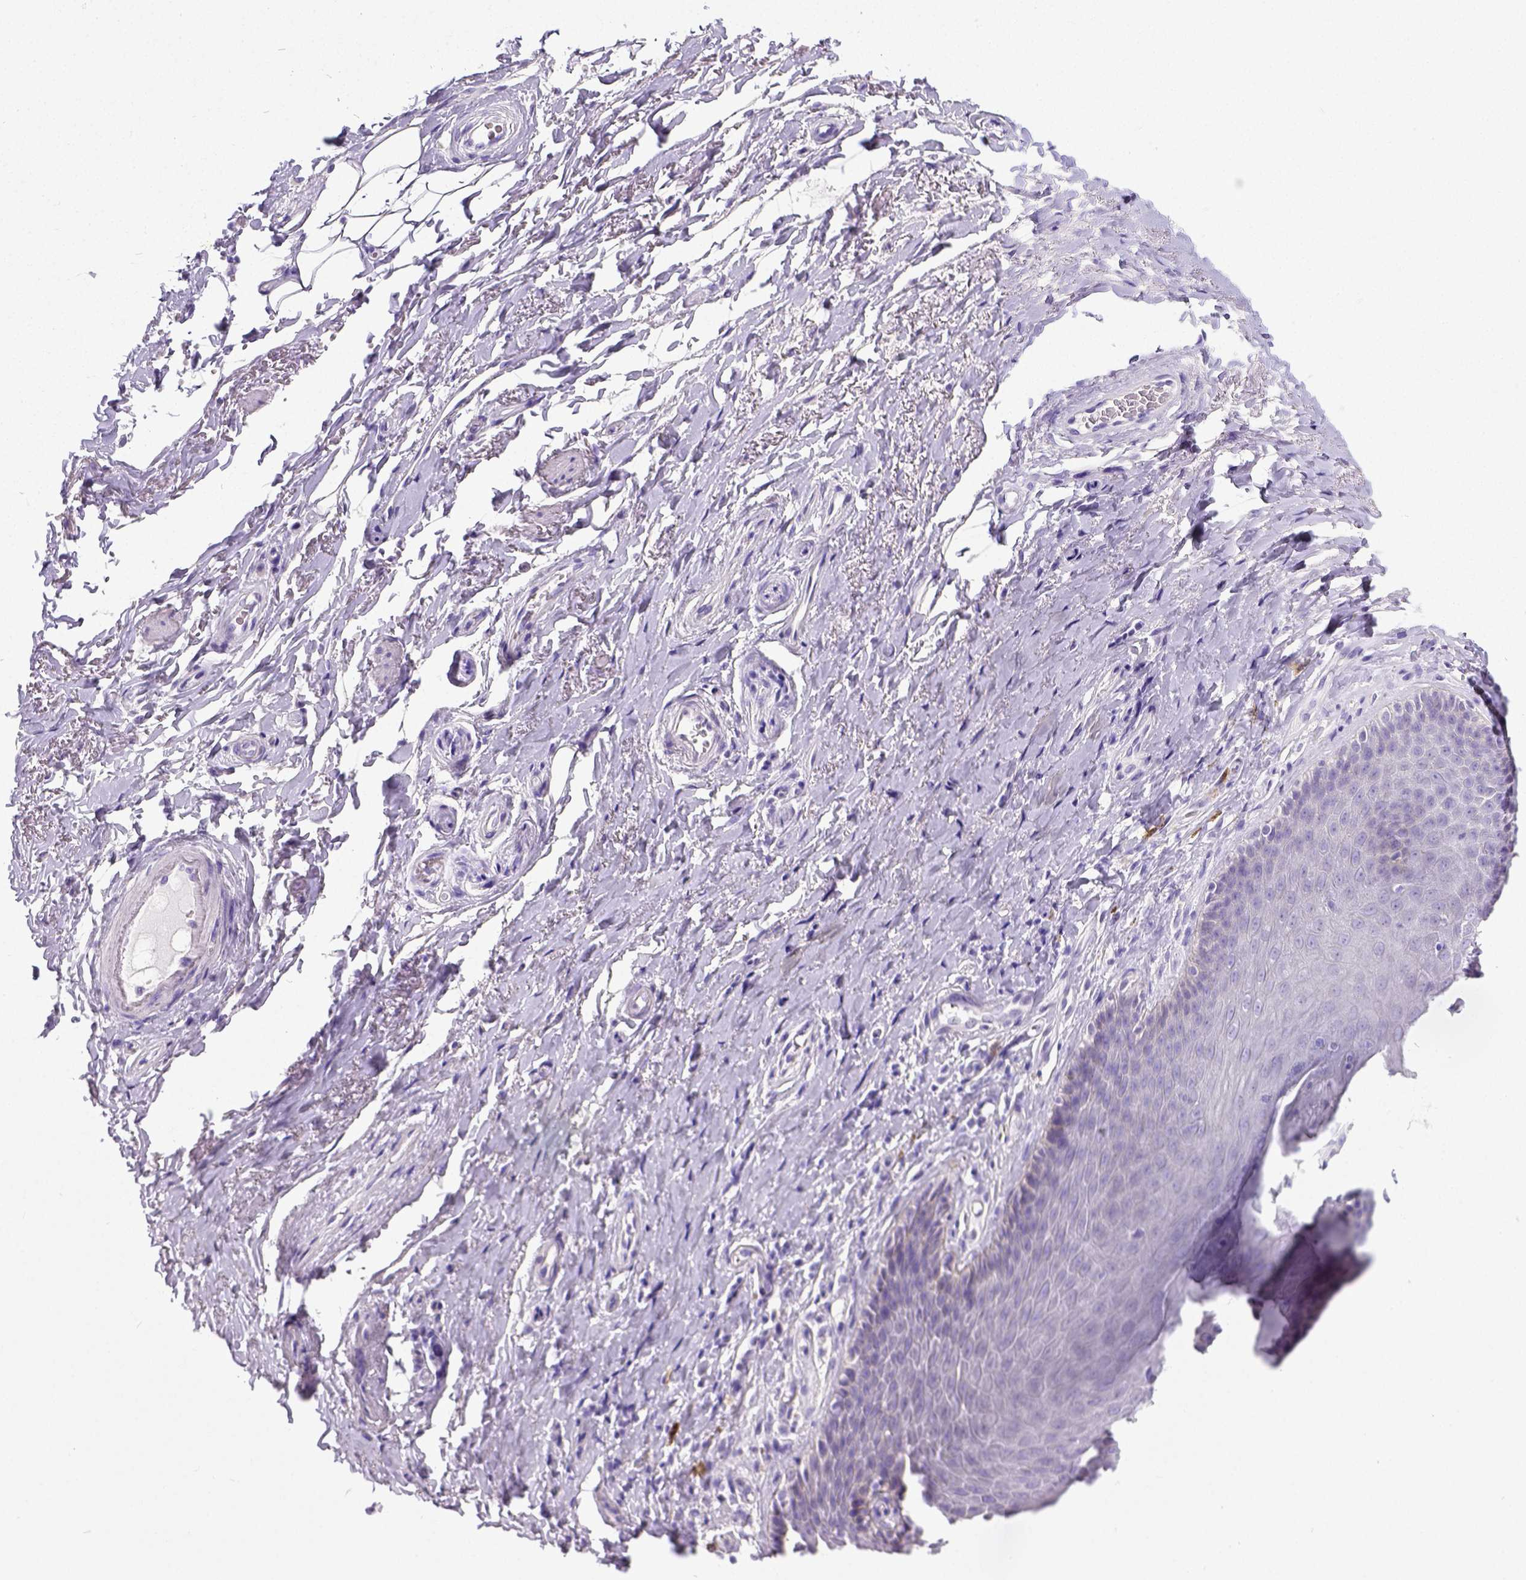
{"staining": {"intensity": "negative", "quantity": "none", "location": "none"}, "tissue": "adipose tissue", "cell_type": "Adipocytes", "image_type": "normal", "snomed": [{"axis": "morphology", "description": "Normal tissue, NOS"}, {"axis": "topography", "description": "Anal"}, {"axis": "topography", "description": "Peripheral nerve tissue"}], "caption": "Adipocytes are negative for brown protein staining in unremarkable adipose tissue. (IHC, brightfield microscopy, high magnification).", "gene": "SATB2", "patient": {"sex": "male", "age": 53}}